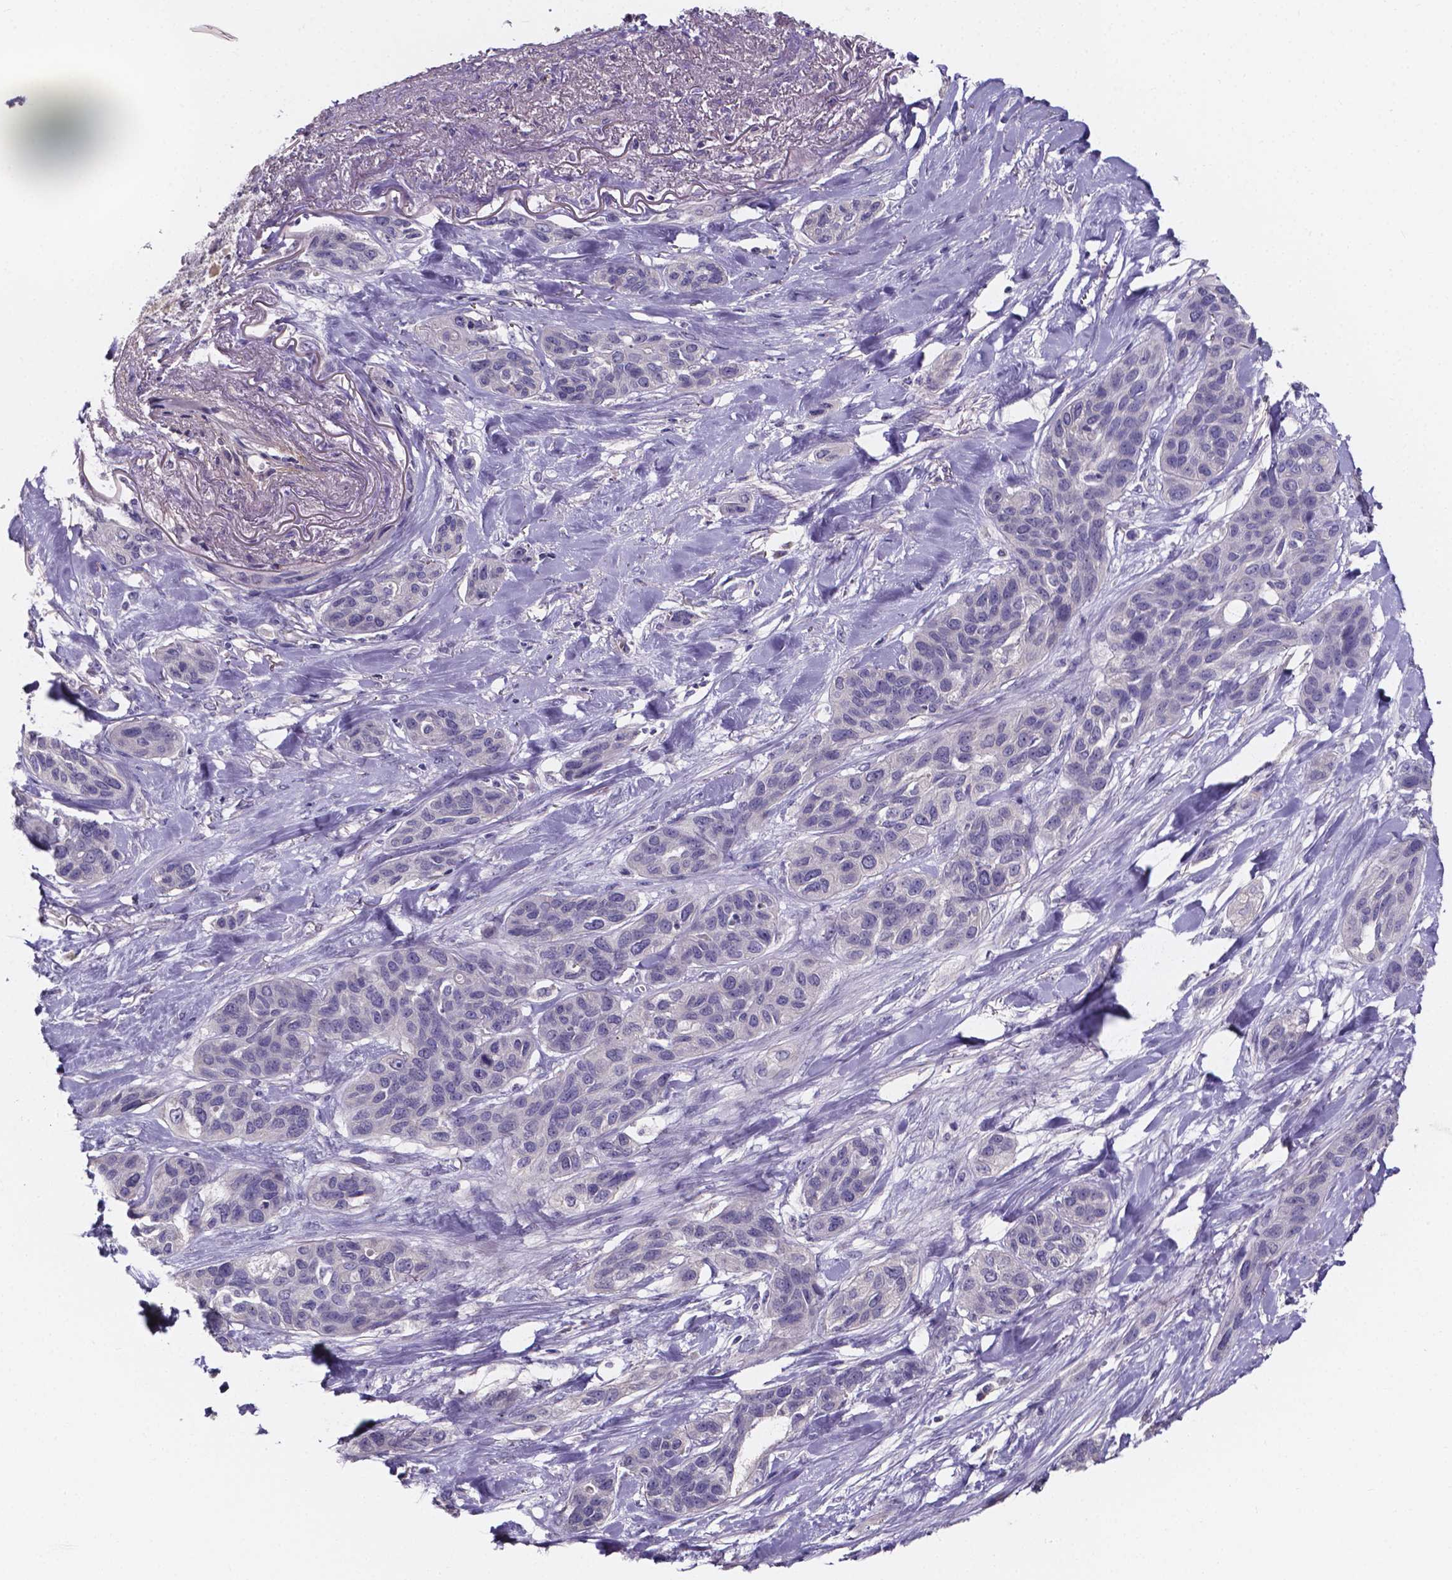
{"staining": {"intensity": "negative", "quantity": "none", "location": "none"}, "tissue": "lung cancer", "cell_type": "Tumor cells", "image_type": "cancer", "snomed": [{"axis": "morphology", "description": "Squamous cell carcinoma, NOS"}, {"axis": "topography", "description": "Lung"}], "caption": "Immunohistochemistry photomicrograph of lung cancer stained for a protein (brown), which demonstrates no positivity in tumor cells. The staining is performed using DAB brown chromogen with nuclei counter-stained in using hematoxylin.", "gene": "SPOCD1", "patient": {"sex": "female", "age": 70}}